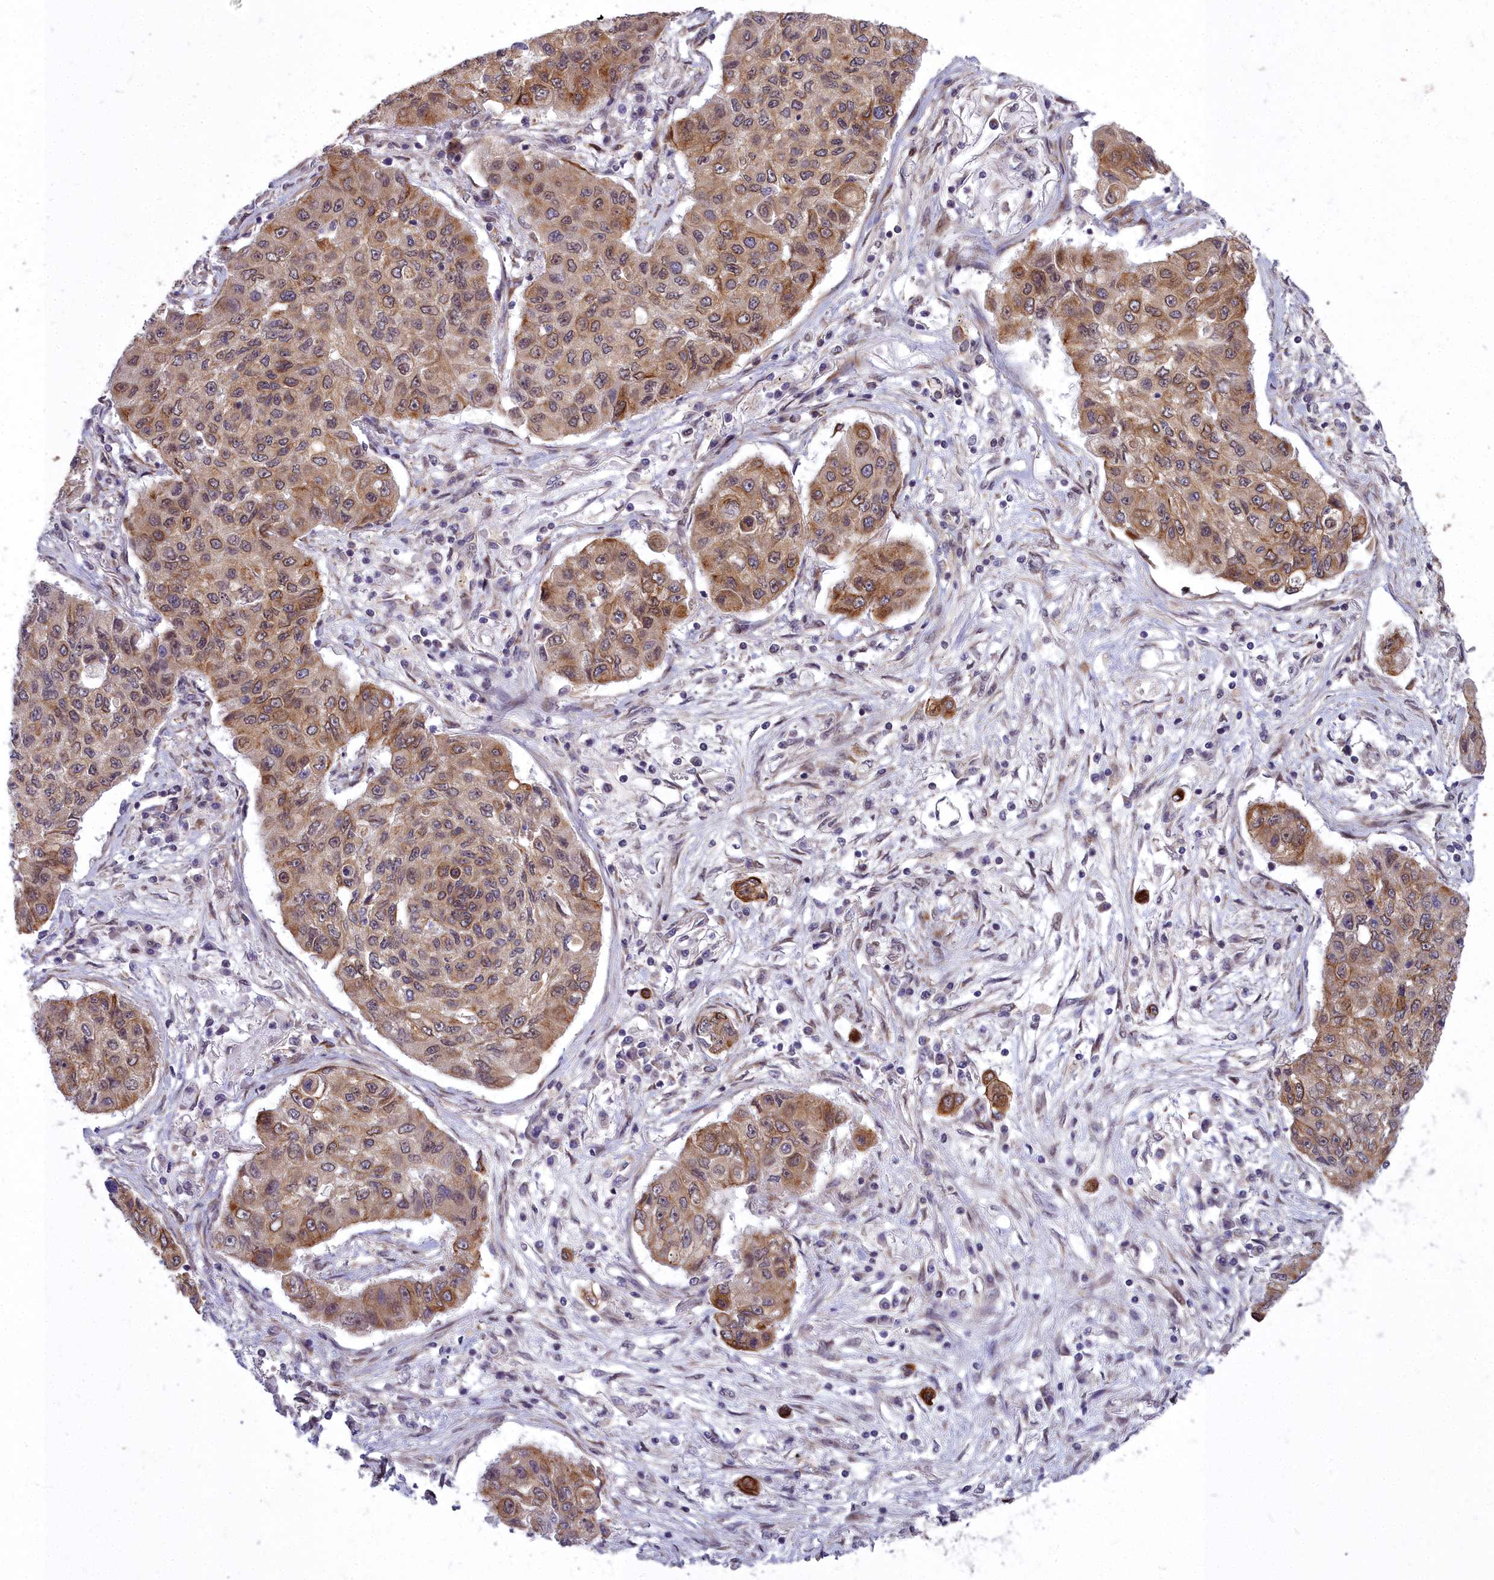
{"staining": {"intensity": "moderate", "quantity": ">75%", "location": "cytoplasmic/membranous"}, "tissue": "lung cancer", "cell_type": "Tumor cells", "image_type": "cancer", "snomed": [{"axis": "morphology", "description": "Squamous cell carcinoma, NOS"}, {"axis": "topography", "description": "Lung"}], "caption": "Approximately >75% of tumor cells in human lung squamous cell carcinoma demonstrate moderate cytoplasmic/membranous protein expression as visualized by brown immunohistochemical staining.", "gene": "ABCB8", "patient": {"sex": "male", "age": 74}}